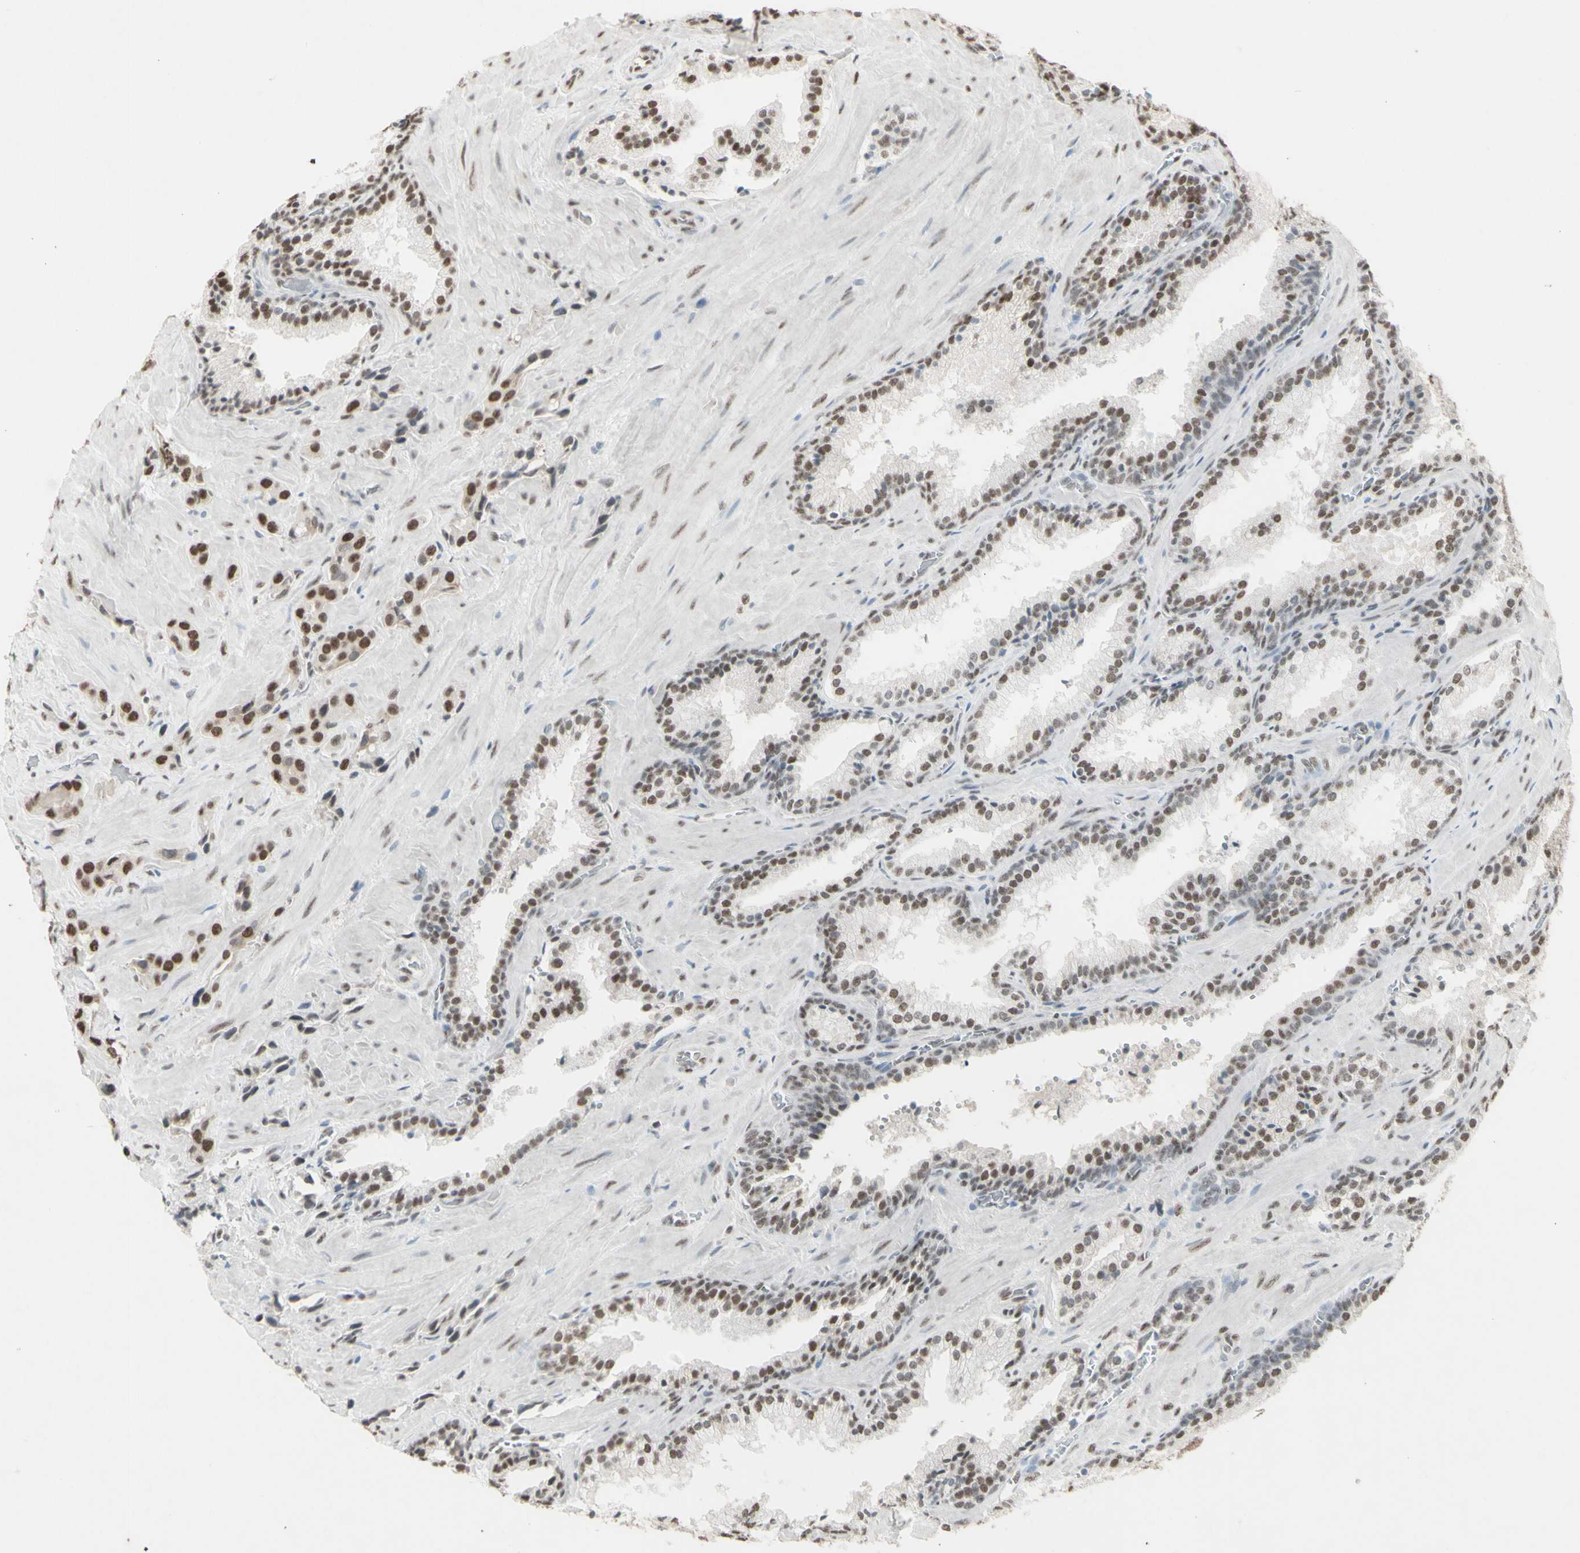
{"staining": {"intensity": "strong", "quantity": ">75%", "location": "nuclear"}, "tissue": "prostate cancer", "cell_type": "Tumor cells", "image_type": "cancer", "snomed": [{"axis": "morphology", "description": "Adenocarcinoma, High grade"}, {"axis": "topography", "description": "Prostate"}], "caption": "IHC (DAB (3,3'-diaminobenzidine)) staining of high-grade adenocarcinoma (prostate) demonstrates strong nuclear protein positivity in approximately >75% of tumor cells.", "gene": "TRIM28", "patient": {"sex": "male", "age": 64}}